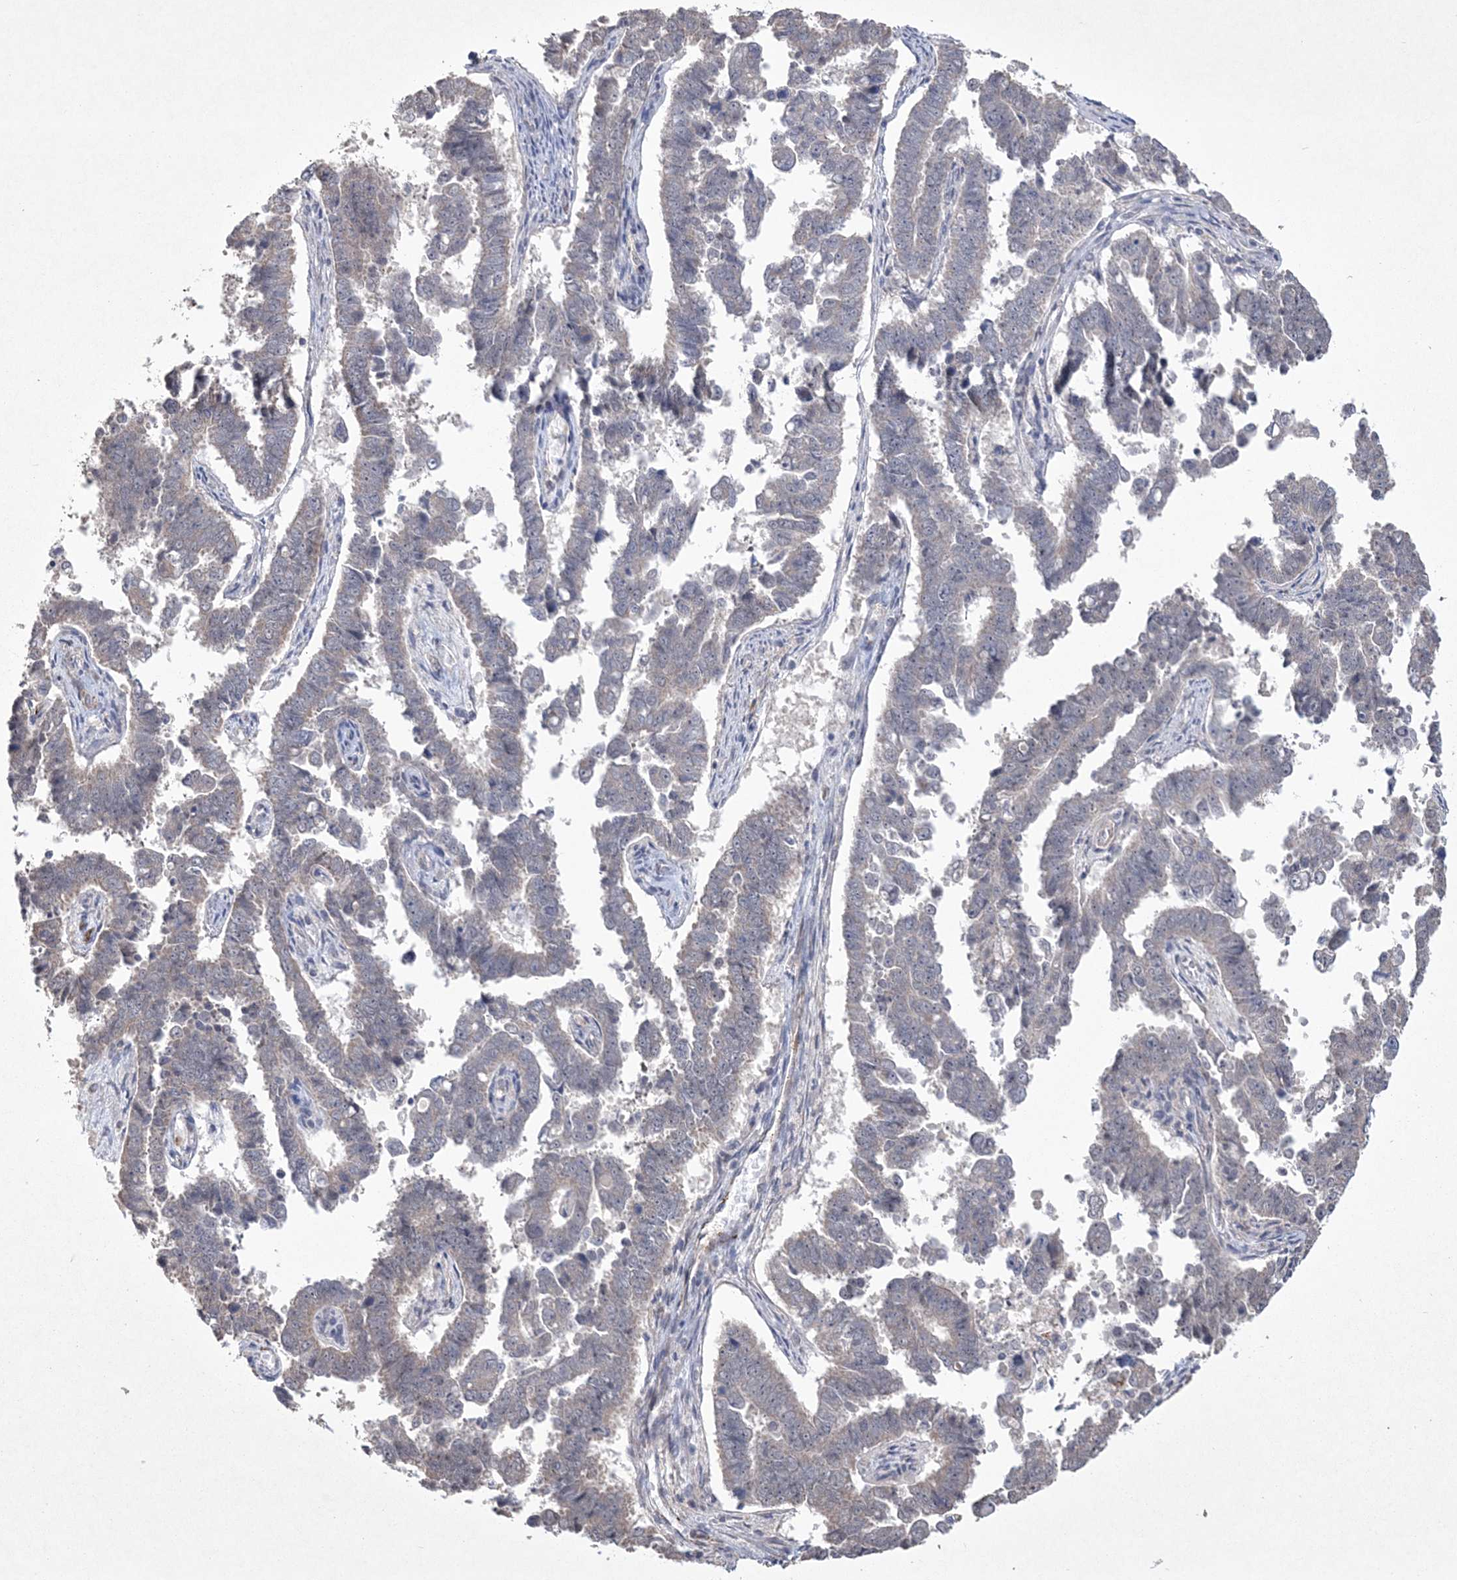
{"staining": {"intensity": "negative", "quantity": "none", "location": "none"}, "tissue": "endometrial cancer", "cell_type": "Tumor cells", "image_type": "cancer", "snomed": [{"axis": "morphology", "description": "Adenocarcinoma, NOS"}, {"axis": "topography", "description": "Endometrium"}], "caption": "Immunohistochemistry of endometrial cancer (adenocarcinoma) reveals no expression in tumor cells. (Brightfield microscopy of DAB IHC at high magnification).", "gene": "DPCD", "patient": {"sex": "female", "age": 75}}